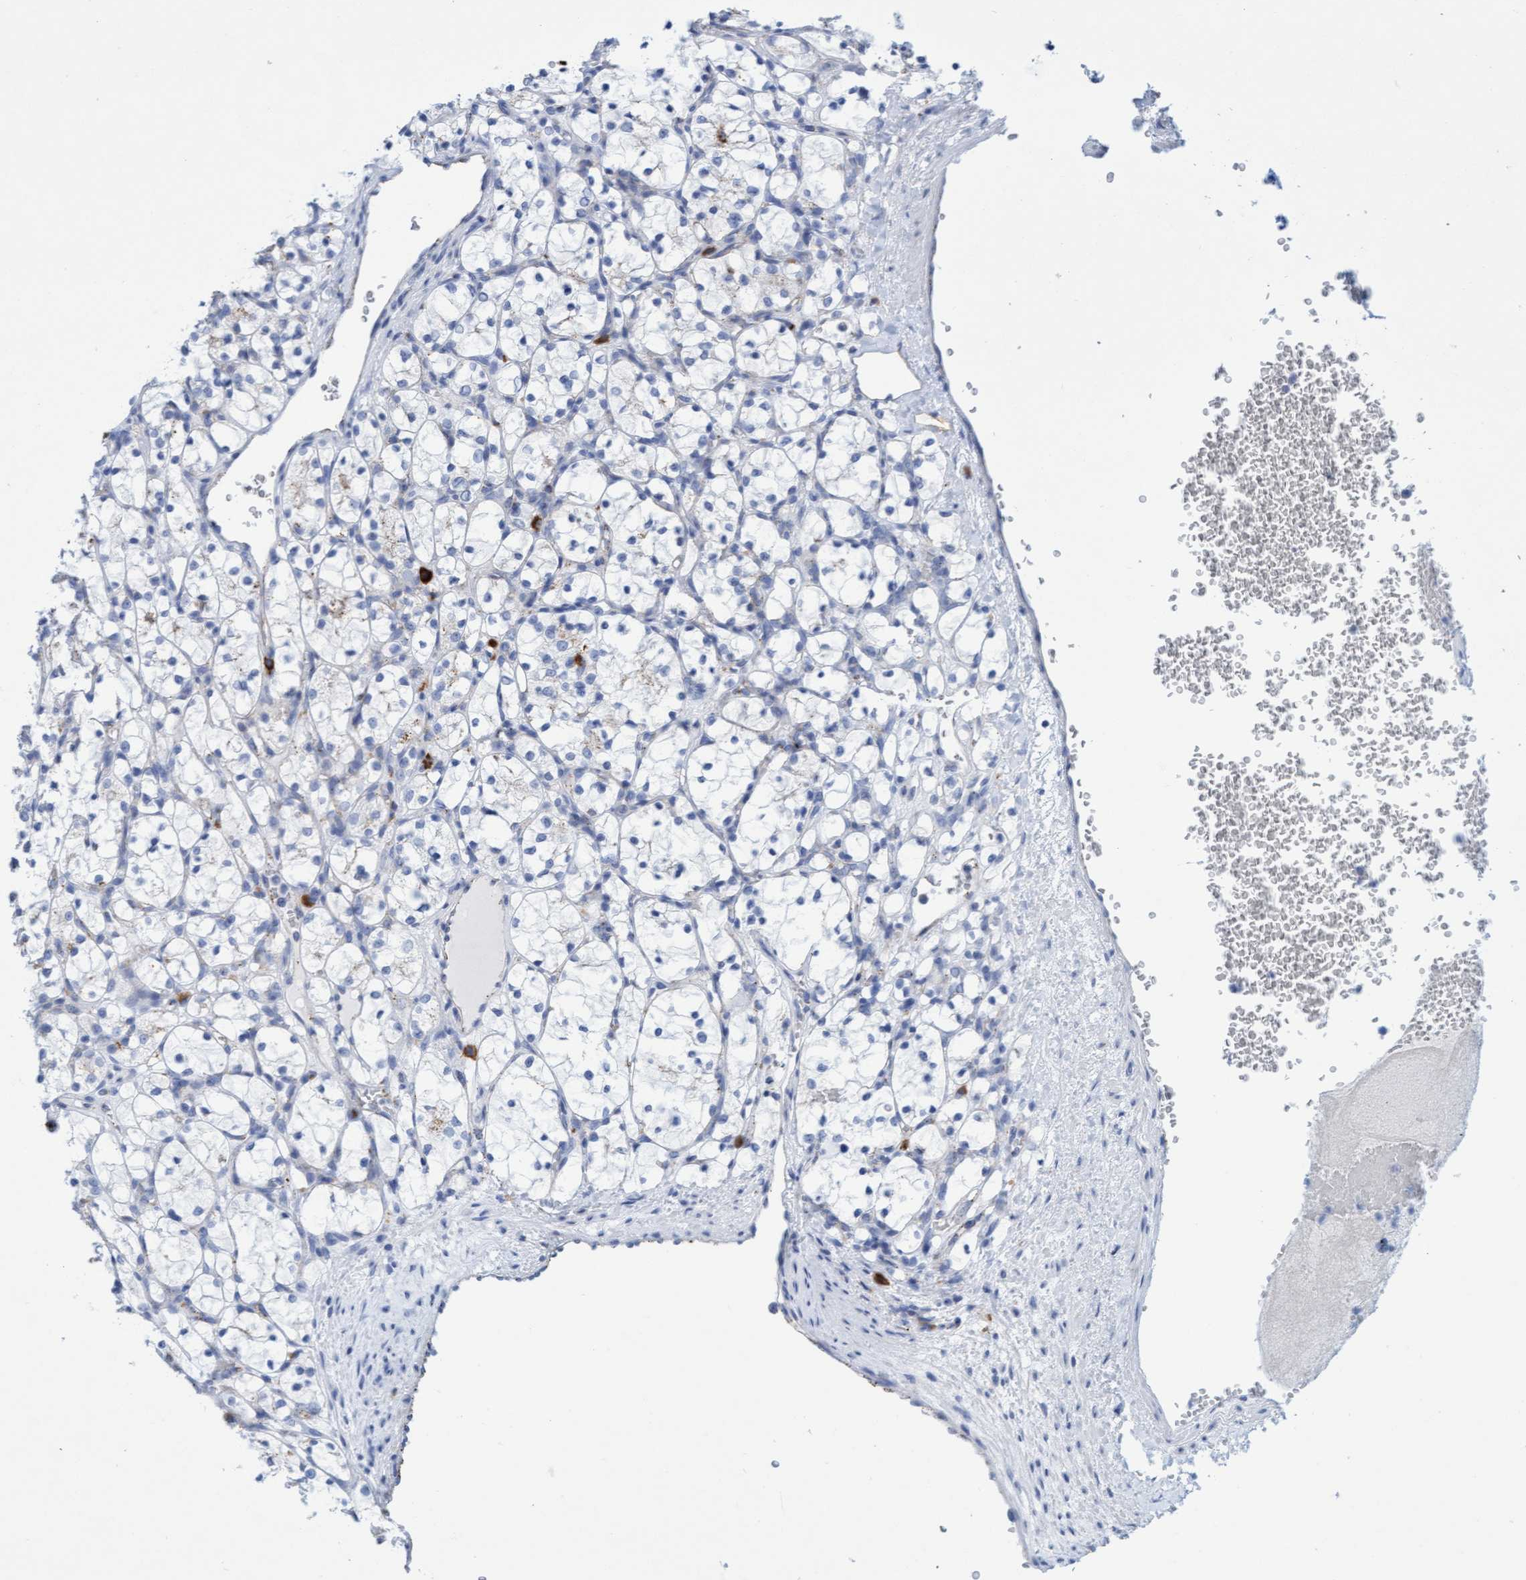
{"staining": {"intensity": "negative", "quantity": "none", "location": "none"}, "tissue": "renal cancer", "cell_type": "Tumor cells", "image_type": "cancer", "snomed": [{"axis": "morphology", "description": "Adenocarcinoma, NOS"}, {"axis": "topography", "description": "Kidney"}], "caption": "DAB (3,3'-diaminobenzidine) immunohistochemical staining of renal cancer (adenocarcinoma) reveals no significant staining in tumor cells.", "gene": "SGSH", "patient": {"sex": "female", "age": 69}}